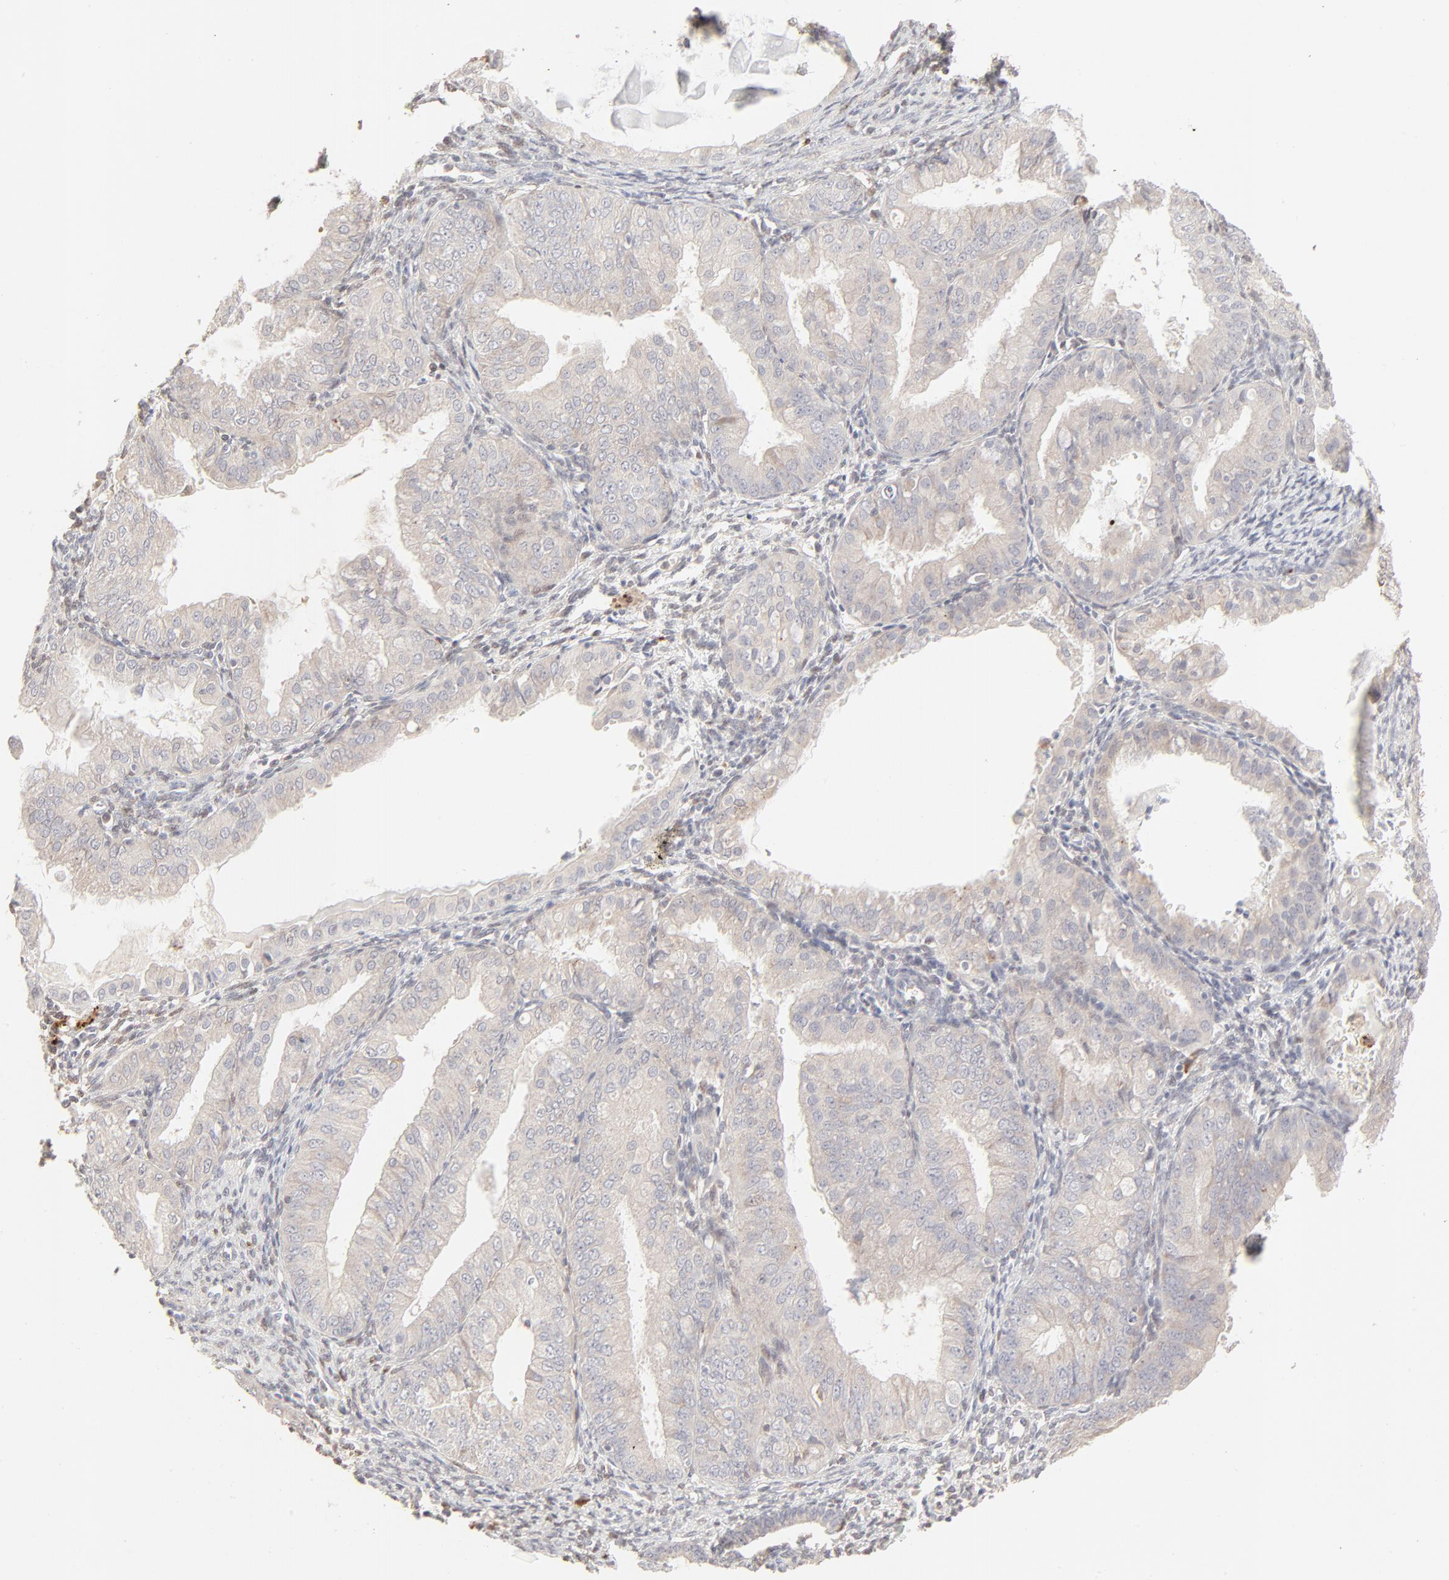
{"staining": {"intensity": "negative", "quantity": "none", "location": "none"}, "tissue": "endometrial cancer", "cell_type": "Tumor cells", "image_type": "cancer", "snomed": [{"axis": "morphology", "description": "Adenocarcinoma, NOS"}, {"axis": "topography", "description": "Endometrium"}], "caption": "This micrograph is of endometrial cancer stained with IHC to label a protein in brown with the nuclei are counter-stained blue. There is no staining in tumor cells. The staining was performed using DAB to visualize the protein expression in brown, while the nuclei were stained in blue with hematoxylin (Magnification: 20x).", "gene": "LGALS2", "patient": {"sex": "female", "age": 76}}